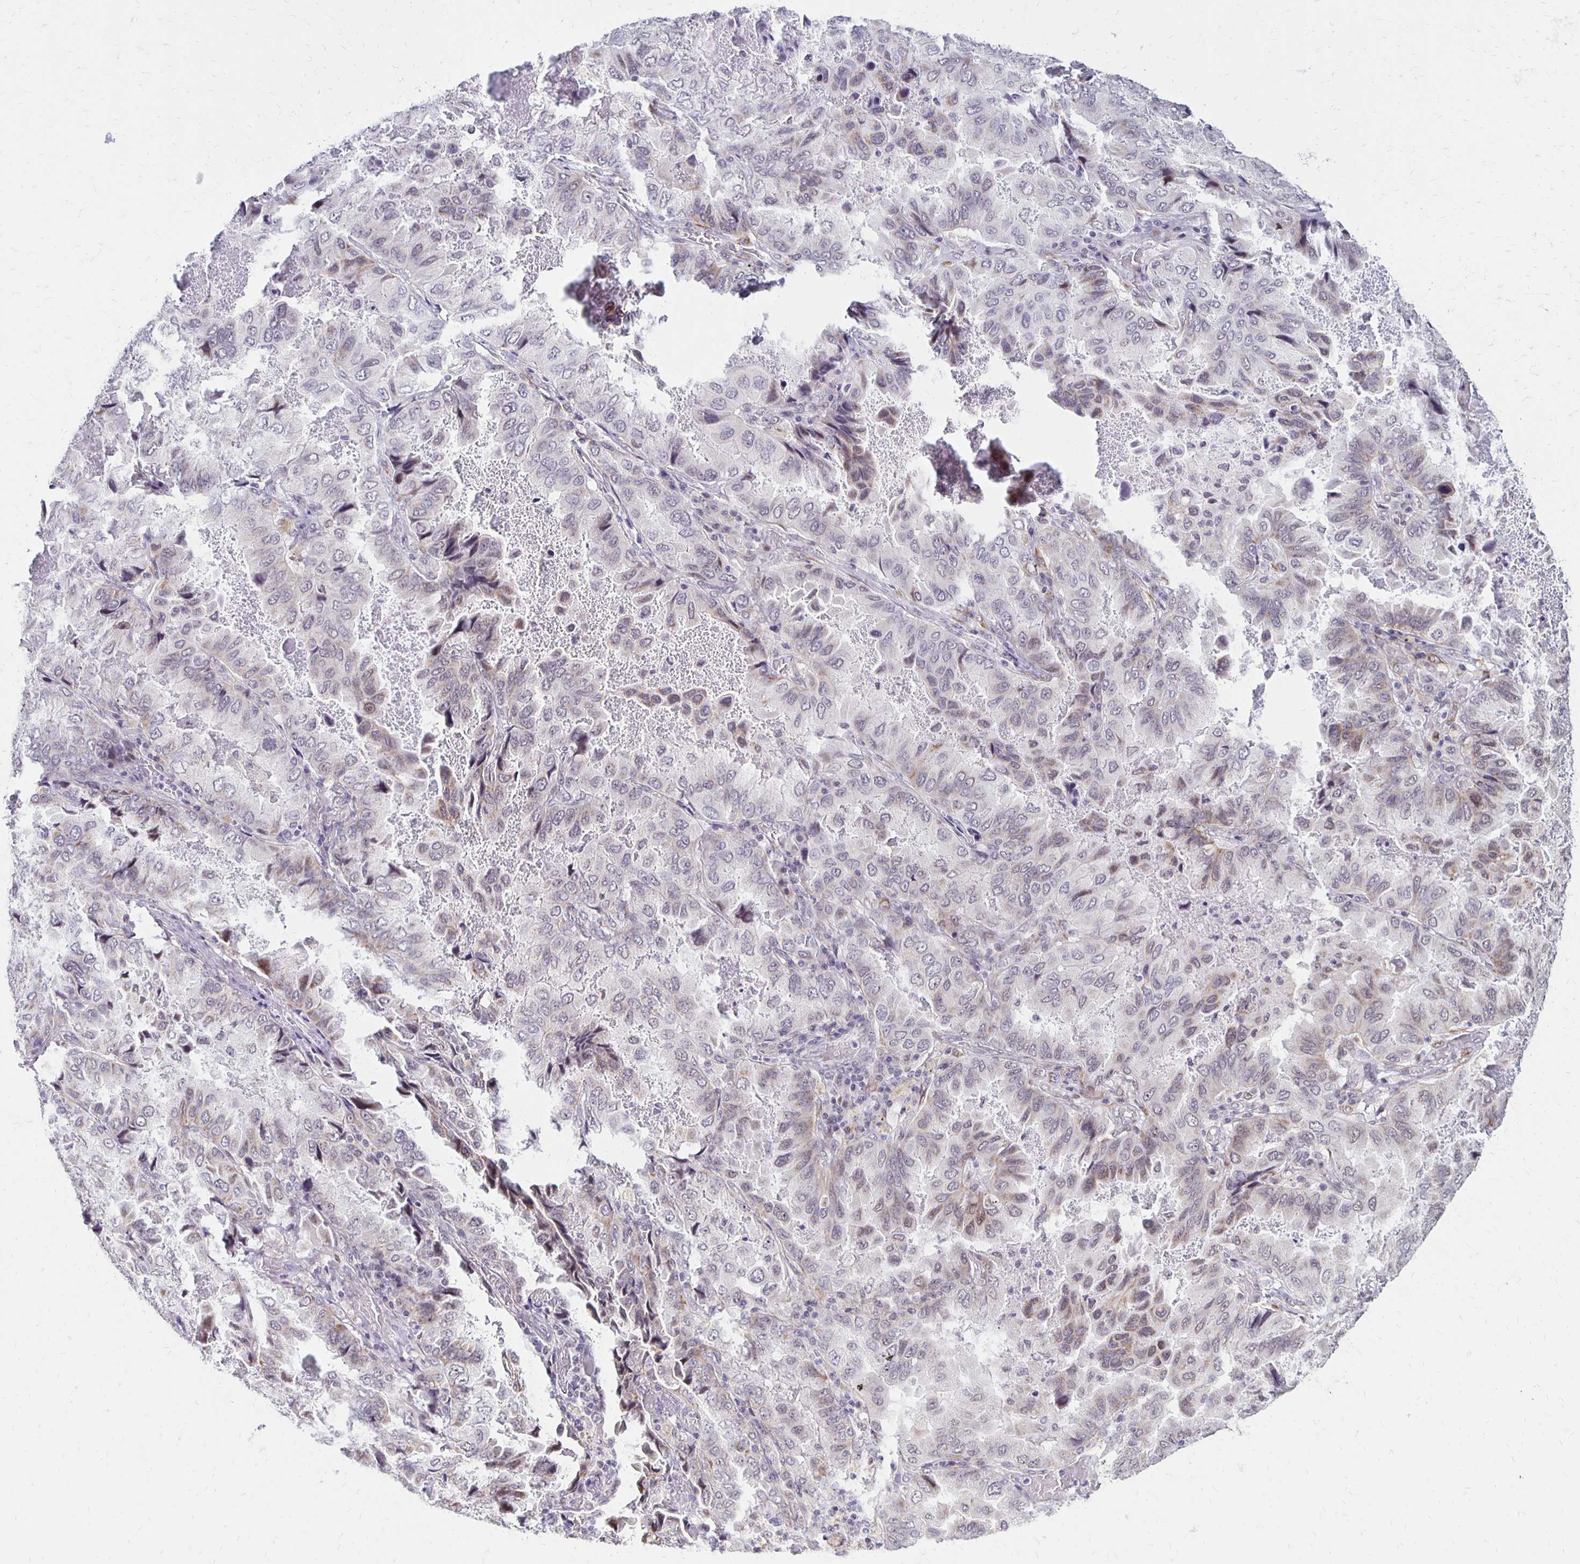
{"staining": {"intensity": "weak", "quantity": "<25%", "location": "cytoplasmic/membranous,nuclear"}, "tissue": "lung cancer", "cell_type": "Tumor cells", "image_type": "cancer", "snomed": [{"axis": "morphology", "description": "Aneuploidy"}, {"axis": "morphology", "description": "Adenocarcinoma, NOS"}, {"axis": "morphology", "description": "Adenocarcinoma, metastatic, NOS"}, {"axis": "topography", "description": "Lymph node"}, {"axis": "topography", "description": "Lung"}], "caption": "Micrograph shows no significant protein staining in tumor cells of lung metastatic adenocarcinoma.", "gene": "DAGLA", "patient": {"sex": "female", "age": 48}}